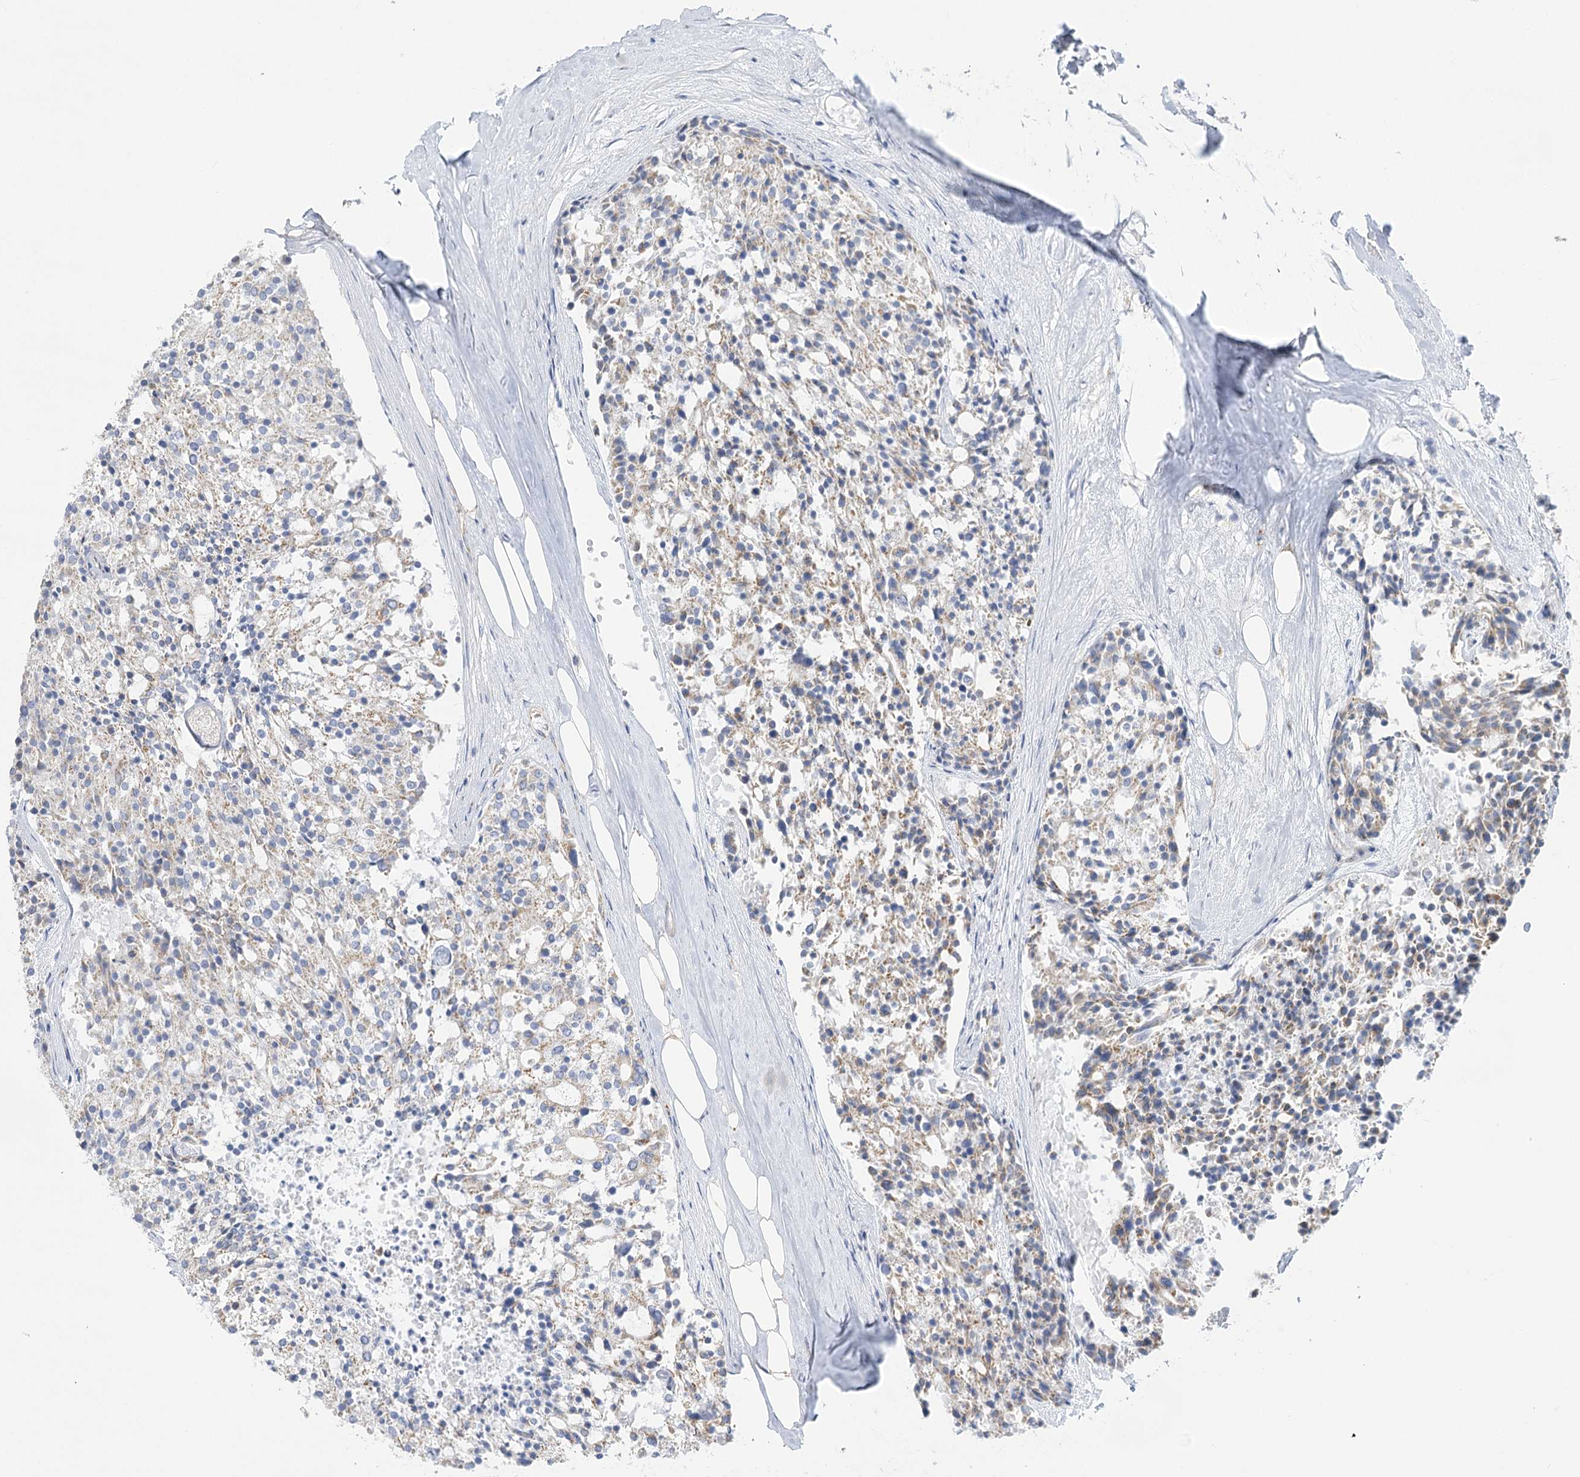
{"staining": {"intensity": "moderate", "quantity": "25%-75%", "location": "cytoplasmic/membranous"}, "tissue": "carcinoid", "cell_type": "Tumor cells", "image_type": "cancer", "snomed": [{"axis": "morphology", "description": "Carcinoid, malignant, NOS"}, {"axis": "topography", "description": "Pancreas"}], "caption": "Carcinoid stained for a protein exhibits moderate cytoplasmic/membranous positivity in tumor cells.", "gene": "DHTKD1", "patient": {"sex": "female", "age": 54}}